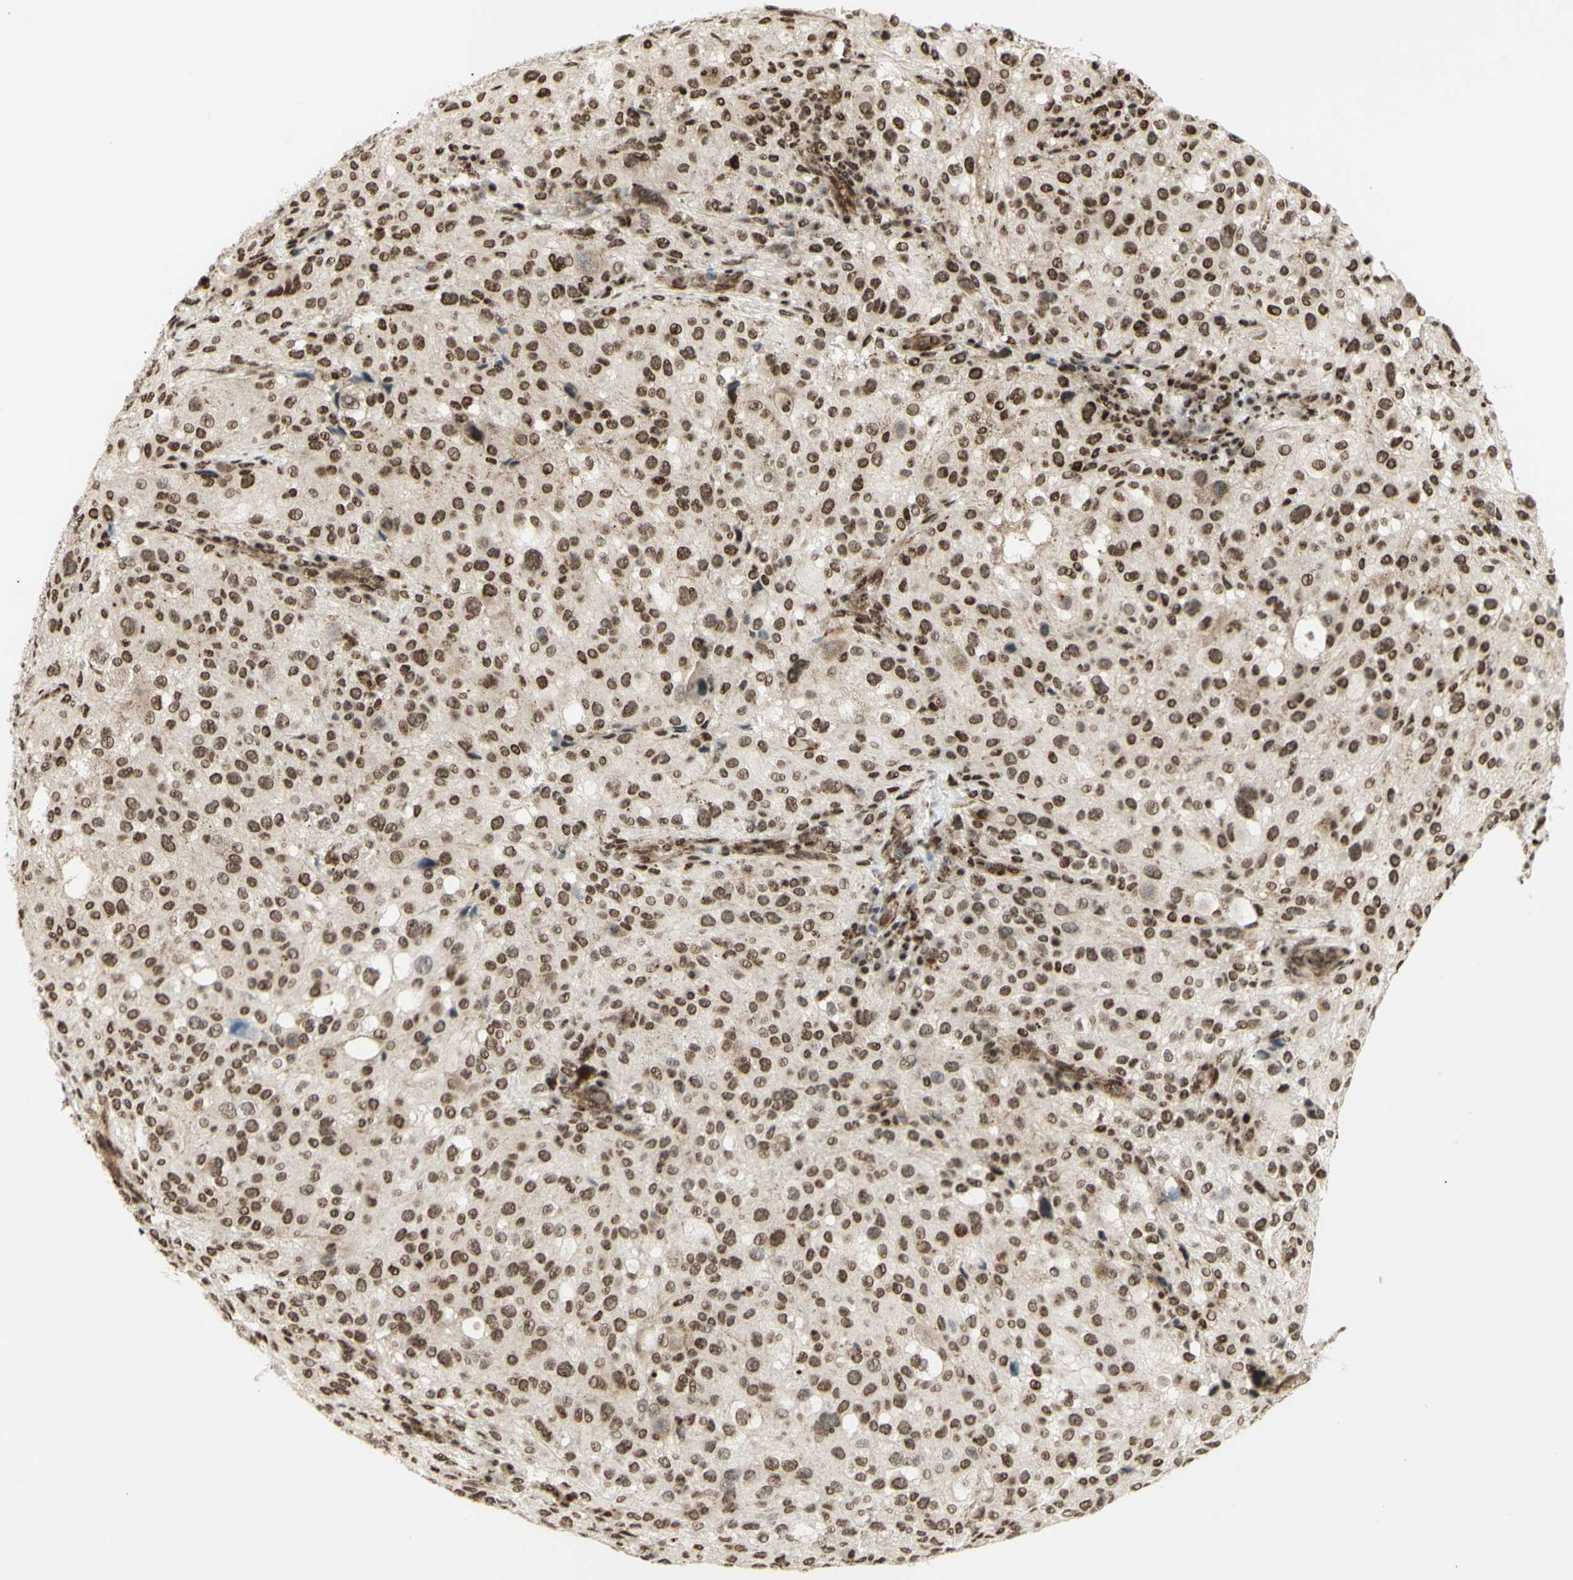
{"staining": {"intensity": "moderate", "quantity": ">75%", "location": "nuclear"}, "tissue": "melanoma", "cell_type": "Tumor cells", "image_type": "cancer", "snomed": [{"axis": "morphology", "description": "Necrosis, NOS"}, {"axis": "morphology", "description": "Malignant melanoma, NOS"}, {"axis": "topography", "description": "Skin"}], "caption": "A brown stain highlights moderate nuclear positivity of a protein in human melanoma tumor cells.", "gene": "ZMYM6", "patient": {"sex": "female", "age": 87}}